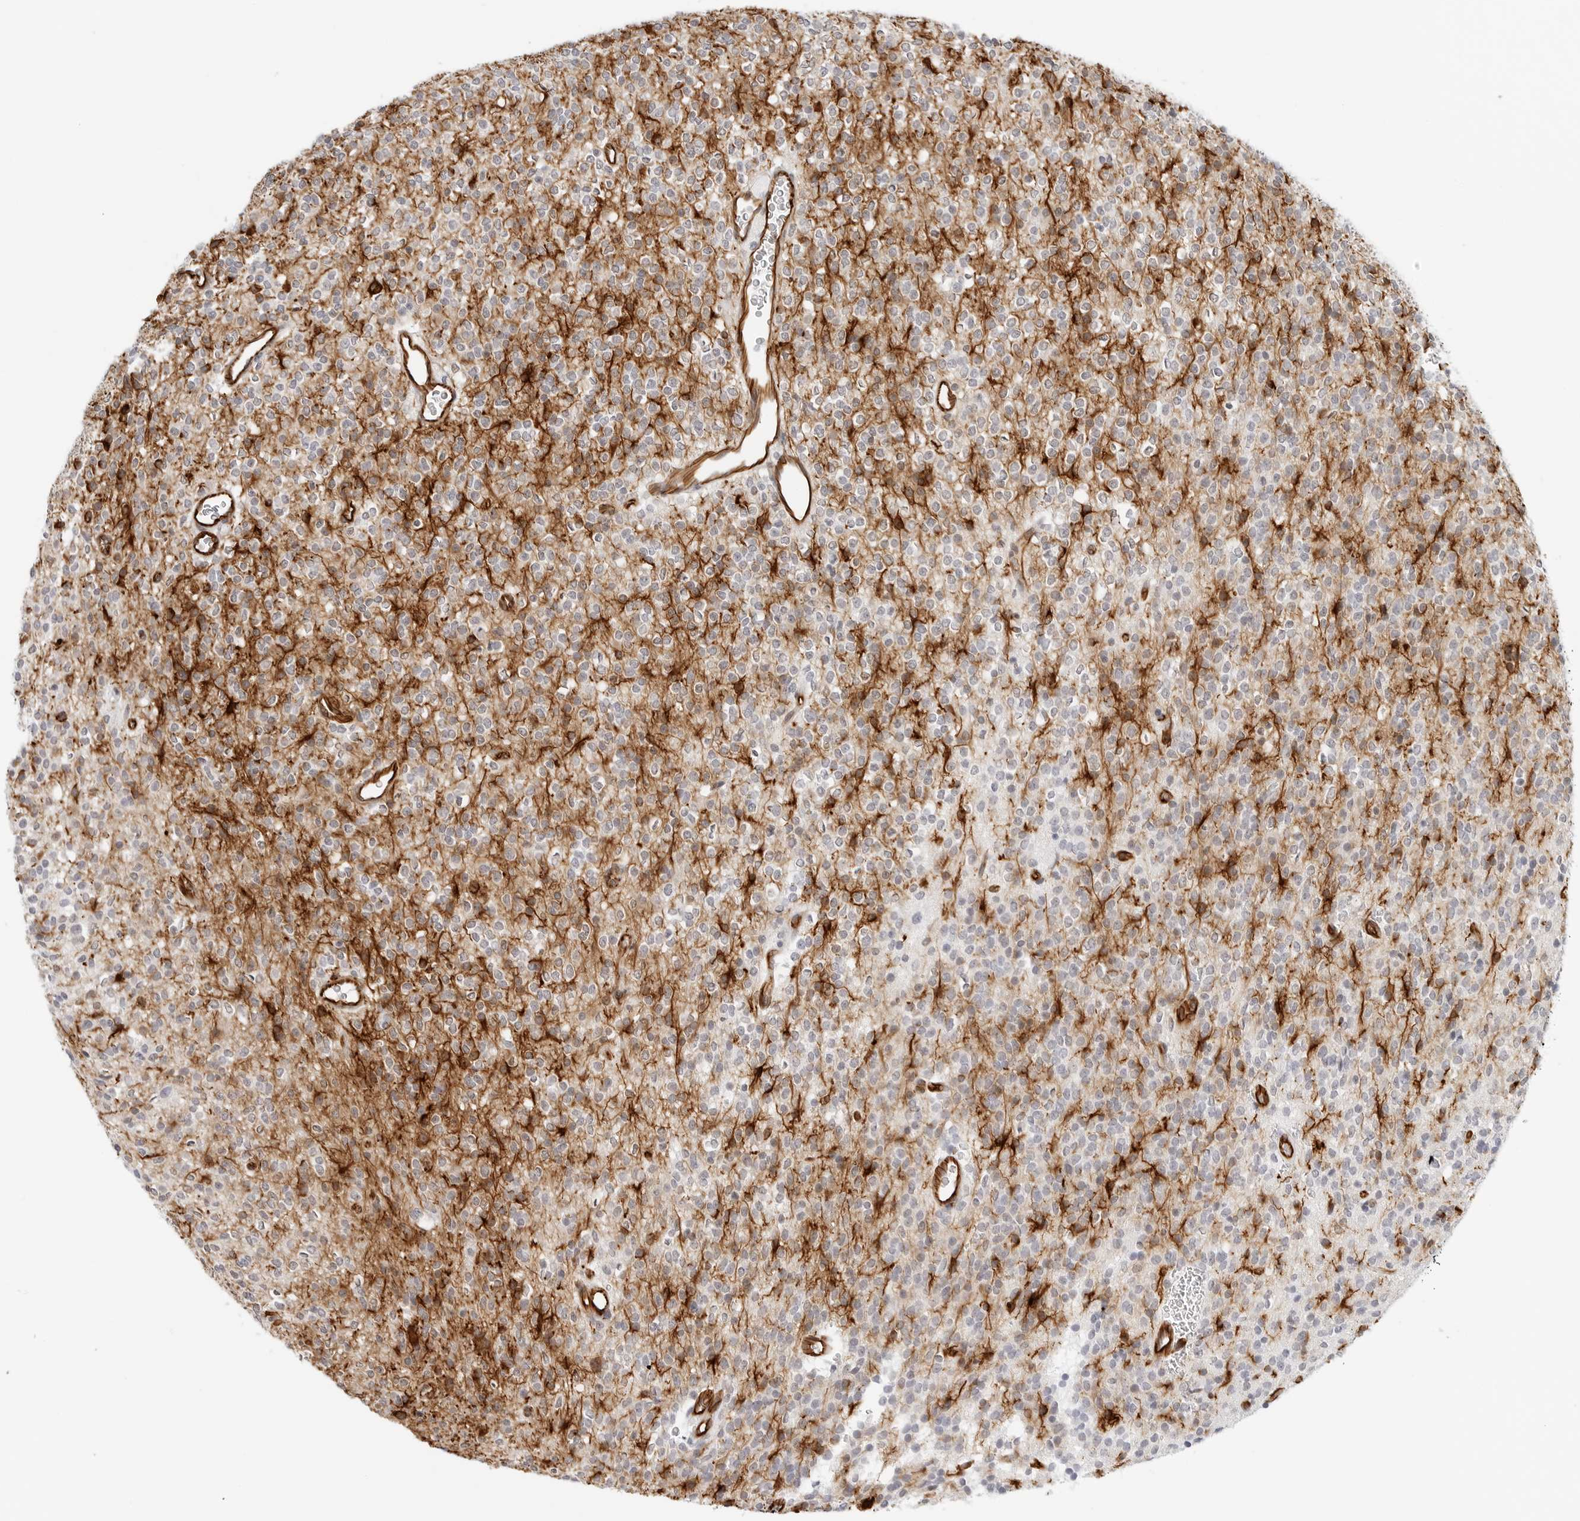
{"staining": {"intensity": "negative", "quantity": "none", "location": "none"}, "tissue": "glioma", "cell_type": "Tumor cells", "image_type": "cancer", "snomed": [{"axis": "morphology", "description": "Glioma, malignant, High grade"}, {"axis": "topography", "description": "Brain"}], "caption": "A high-resolution histopathology image shows IHC staining of glioma, which exhibits no significant positivity in tumor cells.", "gene": "NES", "patient": {"sex": "male", "age": 34}}